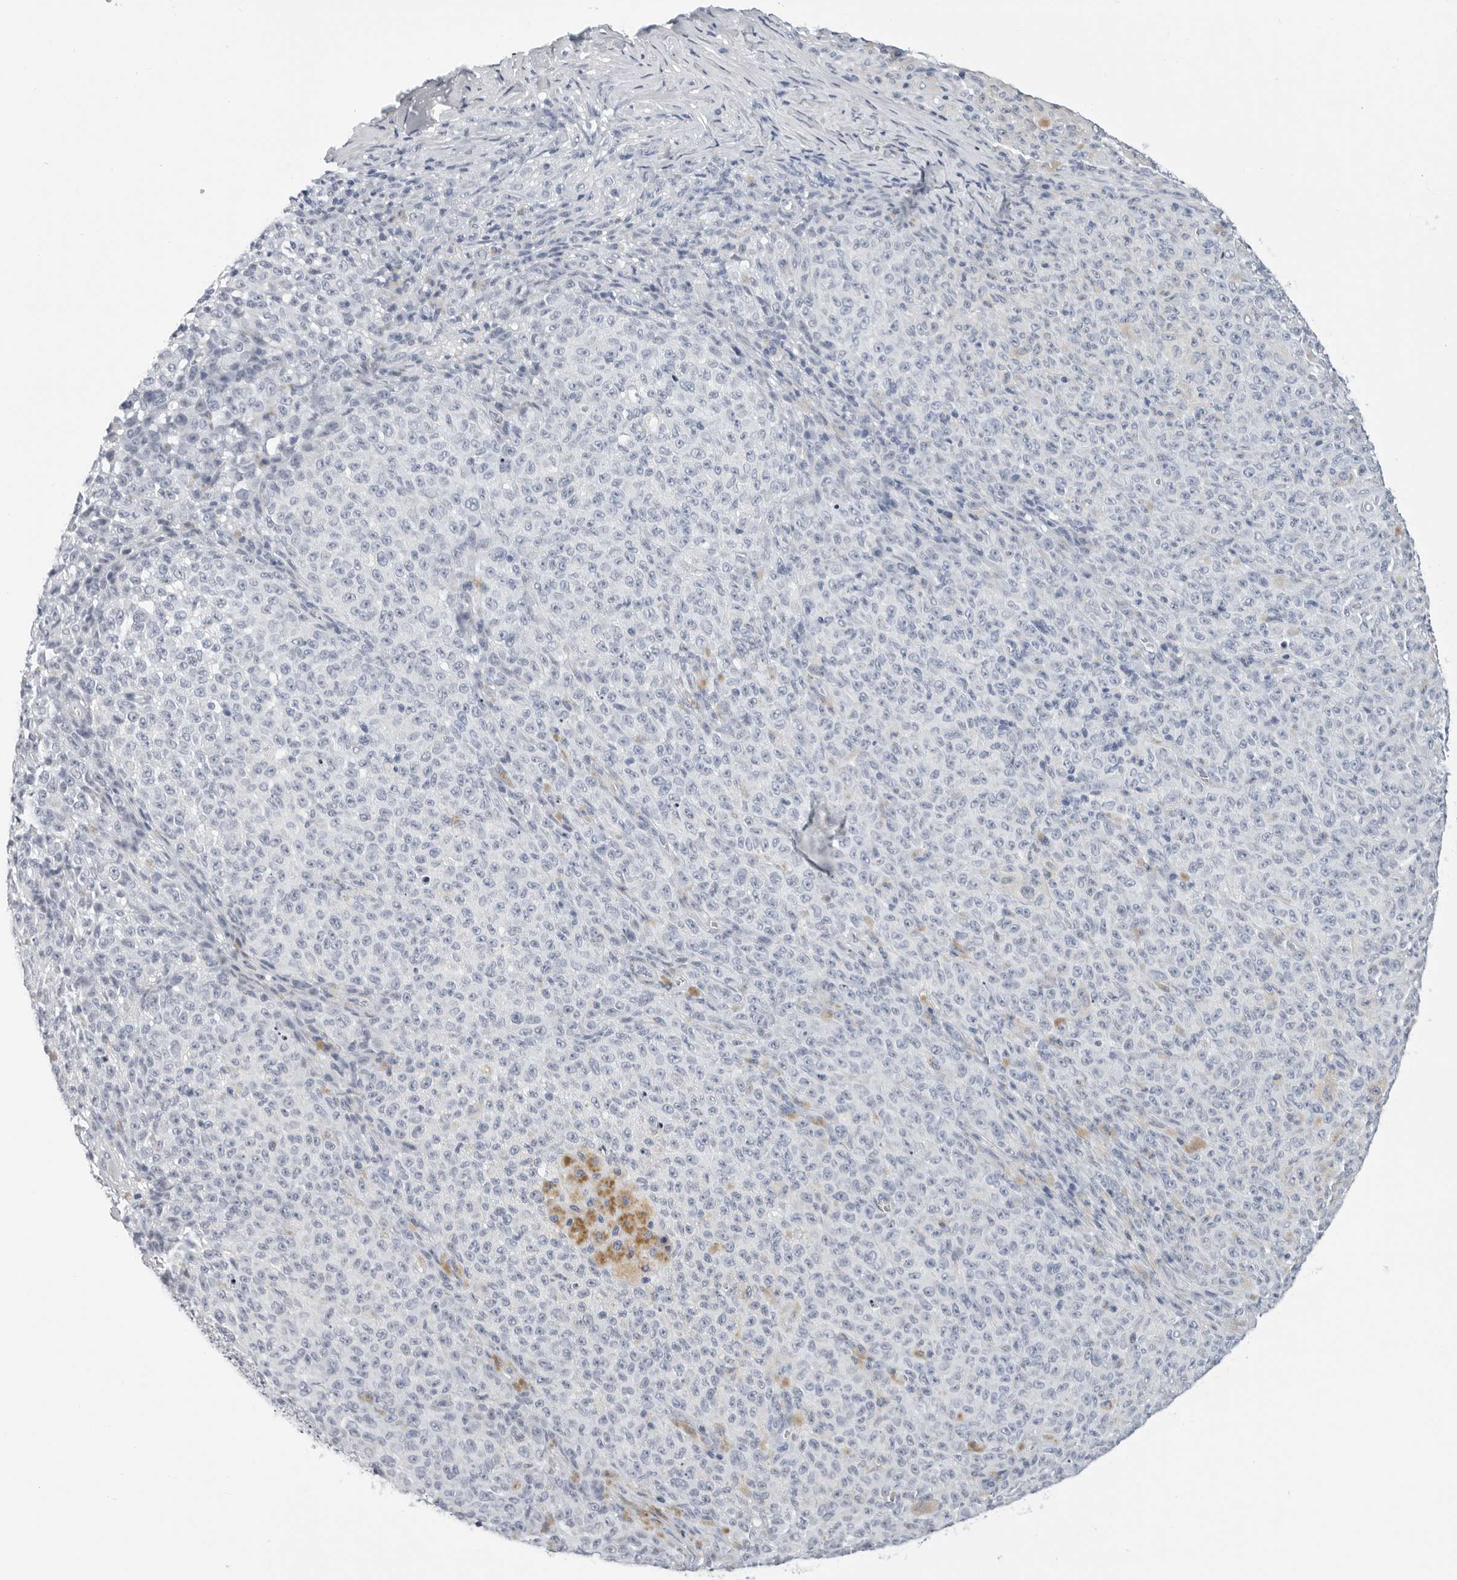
{"staining": {"intensity": "negative", "quantity": "none", "location": "none"}, "tissue": "melanoma", "cell_type": "Tumor cells", "image_type": "cancer", "snomed": [{"axis": "morphology", "description": "Malignant melanoma, NOS"}, {"axis": "topography", "description": "Skin"}], "caption": "An IHC photomicrograph of melanoma is shown. There is no staining in tumor cells of melanoma.", "gene": "PLN", "patient": {"sex": "female", "age": 82}}